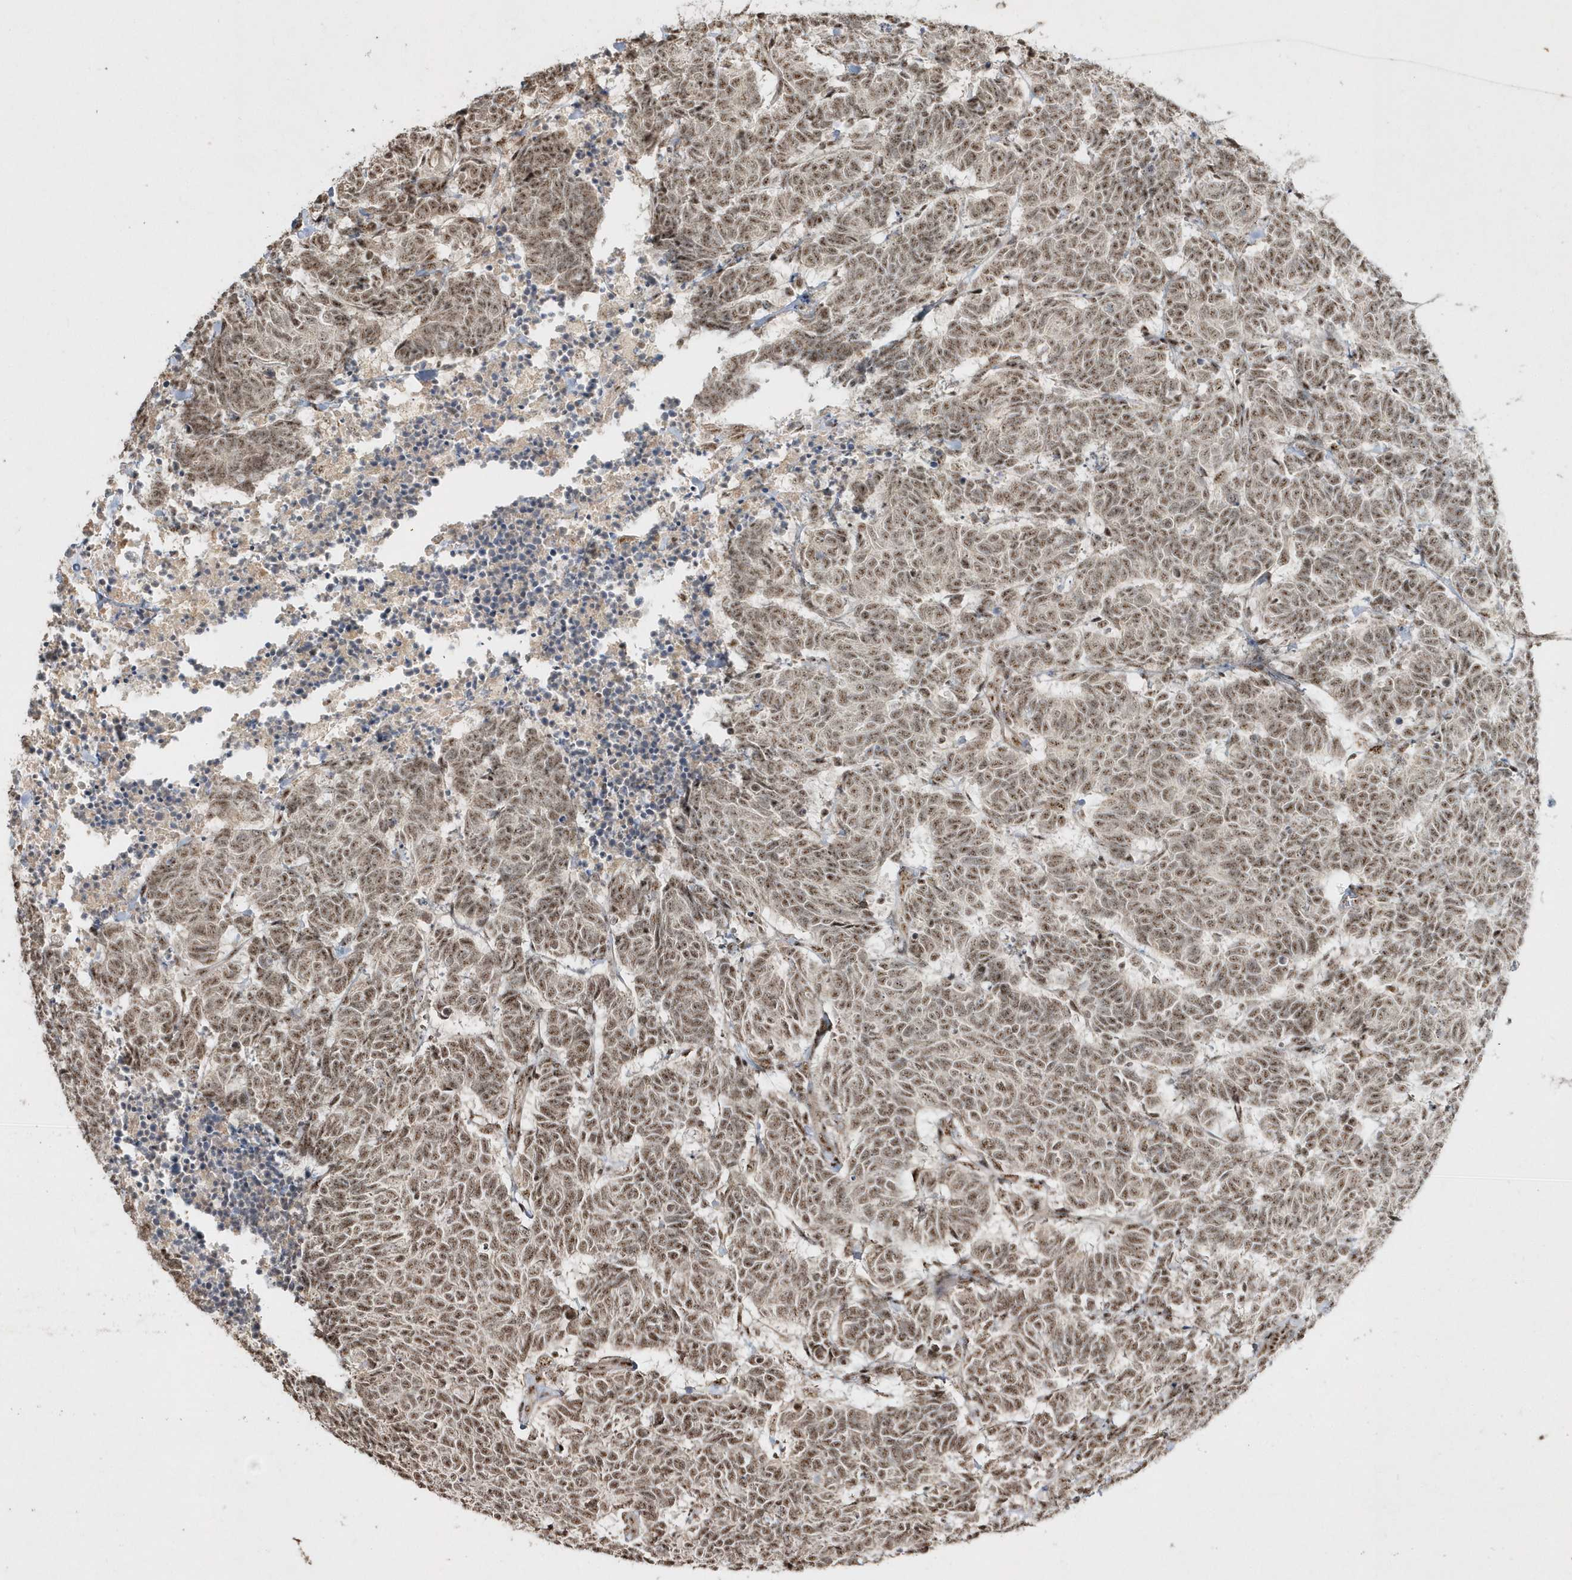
{"staining": {"intensity": "moderate", "quantity": ">75%", "location": "nuclear"}, "tissue": "carcinoid", "cell_type": "Tumor cells", "image_type": "cancer", "snomed": [{"axis": "morphology", "description": "Carcinoma, NOS"}, {"axis": "morphology", "description": "Carcinoid, malignant, NOS"}, {"axis": "topography", "description": "Urinary bladder"}], "caption": "Carcinoid (malignant) stained for a protein (brown) shows moderate nuclear positive staining in approximately >75% of tumor cells.", "gene": "POLR3B", "patient": {"sex": "male", "age": 57}}